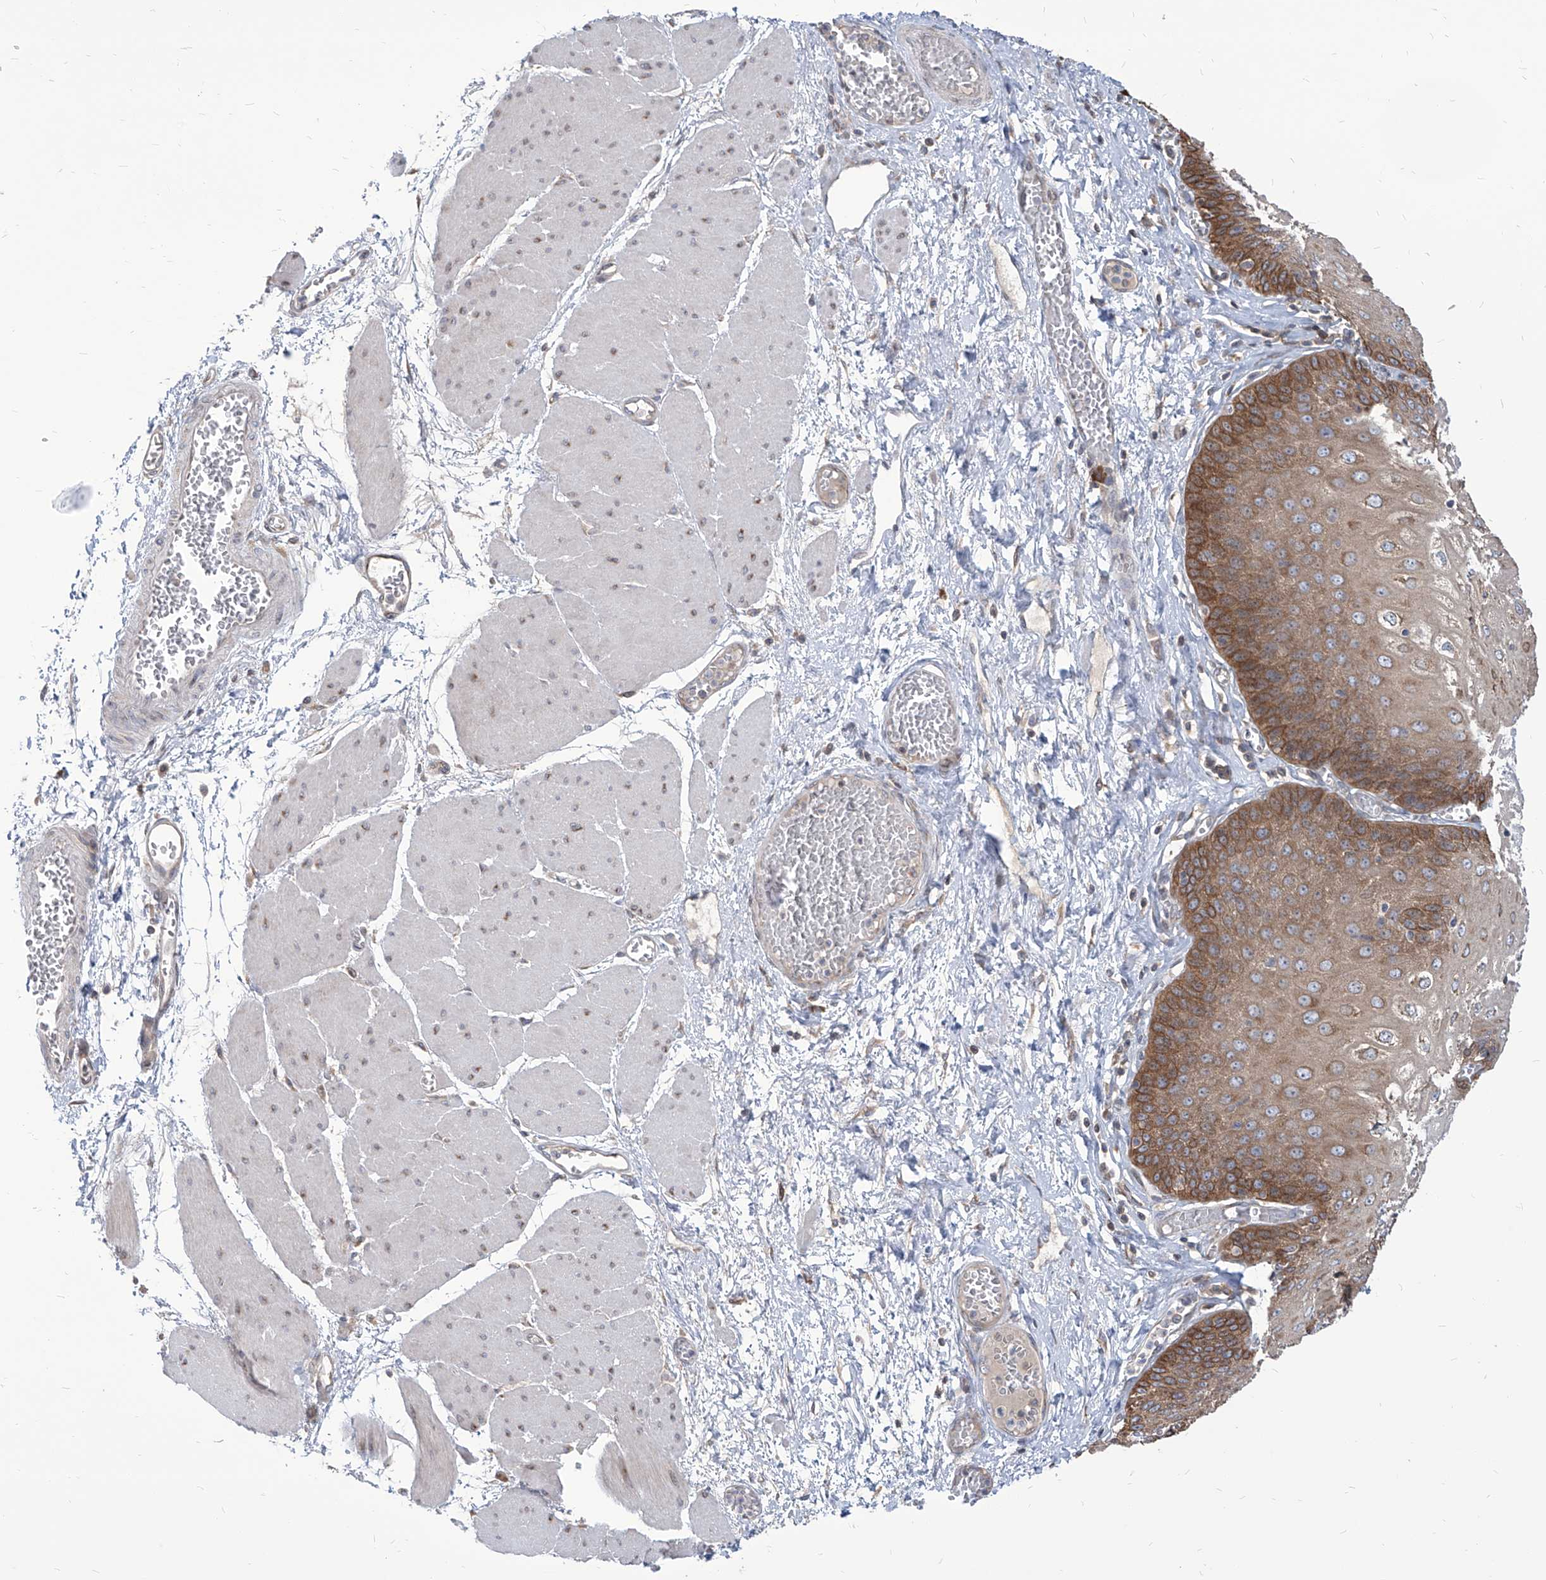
{"staining": {"intensity": "strong", "quantity": "25%-75%", "location": "cytoplasmic/membranous"}, "tissue": "esophagus", "cell_type": "Squamous epithelial cells", "image_type": "normal", "snomed": [{"axis": "morphology", "description": "Normal tissue, NOS"}, {"axis": "topography", "description": "Esophagus"}], "caption": "Brown immunohistochemical staining in benign esophagus displays strong cytoplasmic/membranous positivity in approximately 25%-75% of squamous epithelial cells. The staining is performed using DAB (3,3'-diaminobenzidine) brown chromogen to label protein expression. The nuclei are counter-stained blue using hematoxylin.", "gene": "FAM83B", "patient": {"sex": "male", "age": 60}}